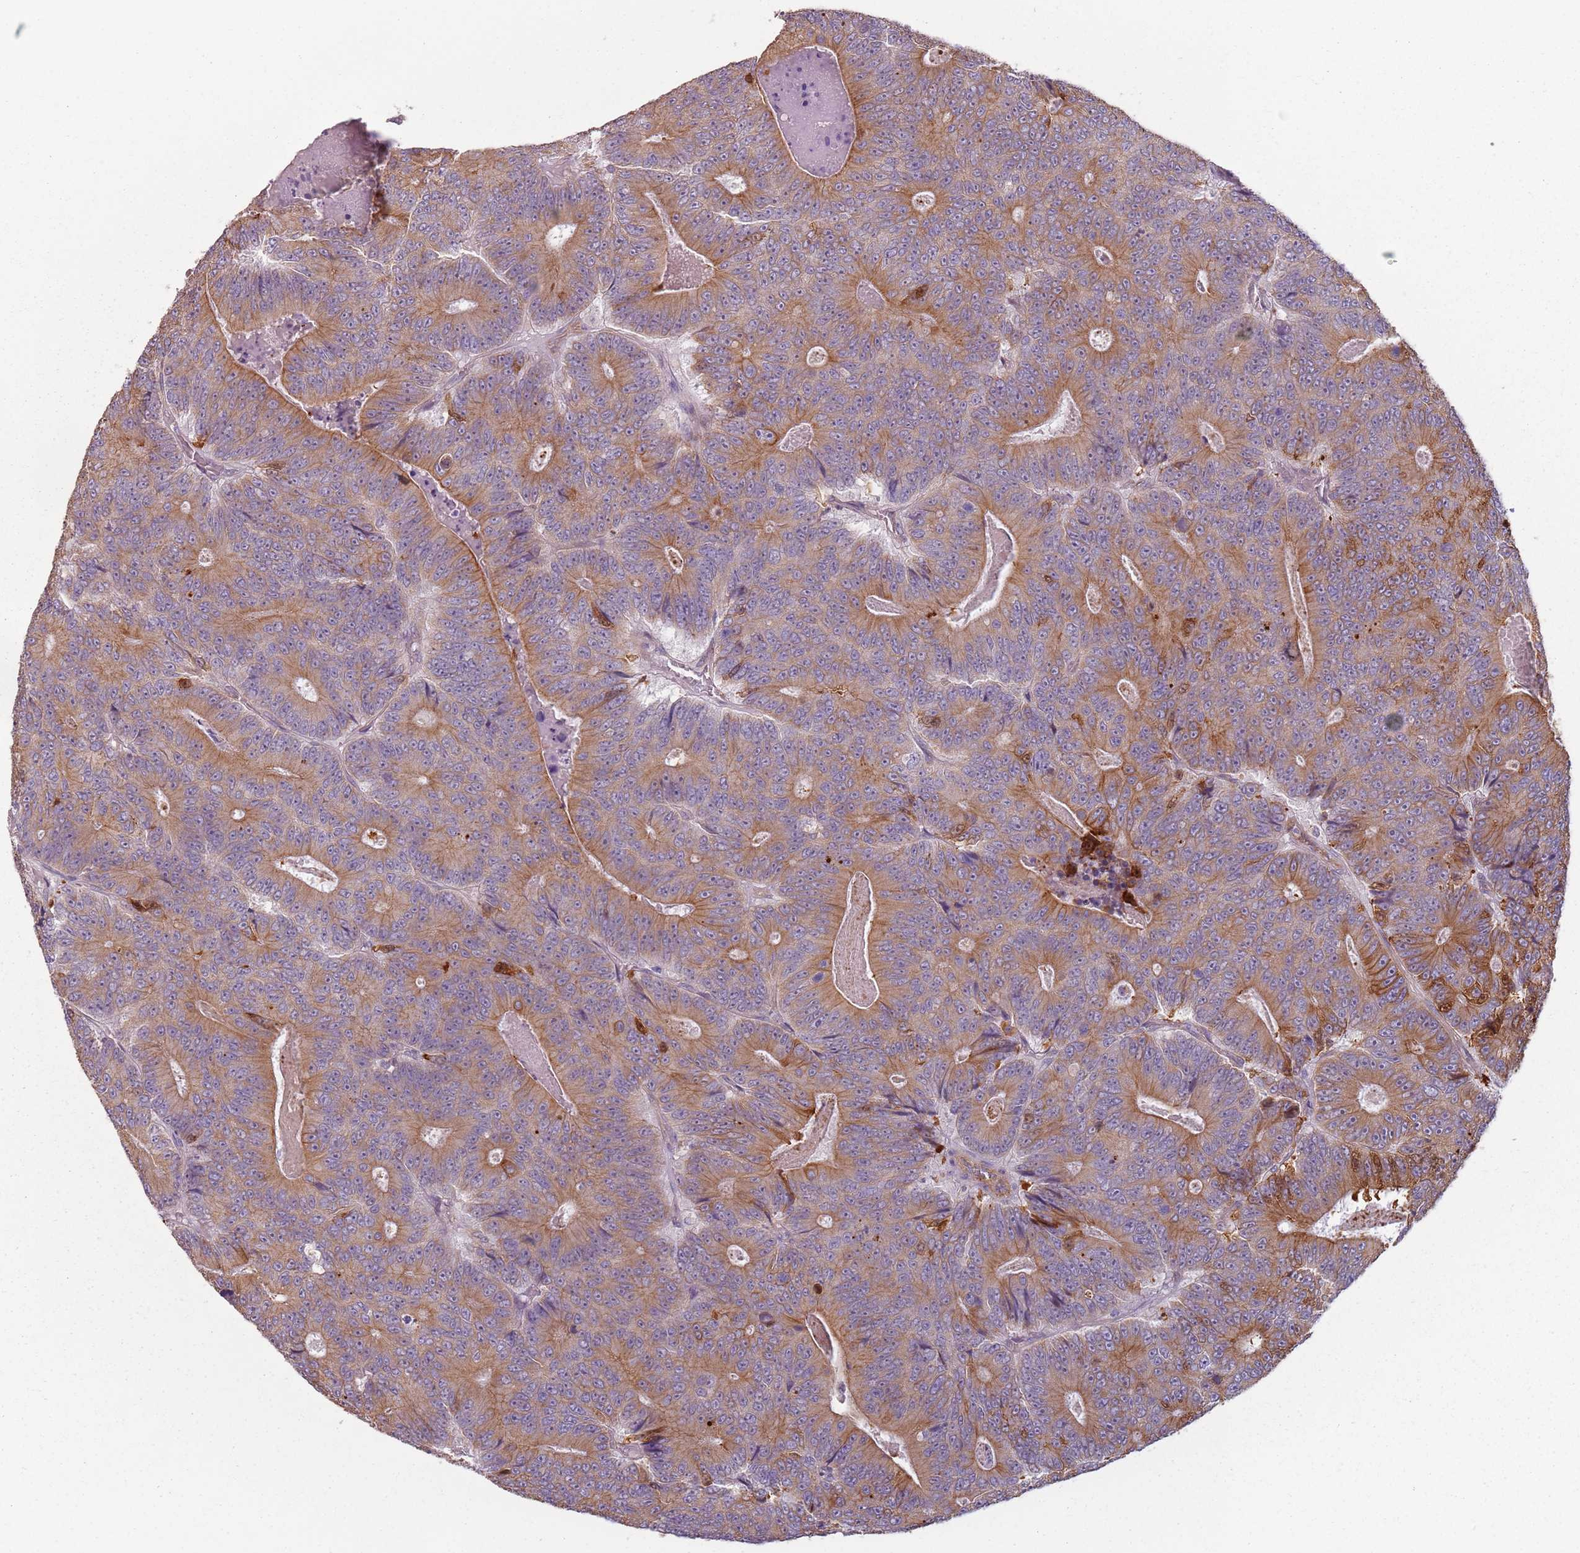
{"staining": {"intensity": "moderate", "quantity": ">75%", "location": "cytoplasmic/membranous"}, "tissue": "colorectal cancer", "cell_type": "Tumor cells", "image_type": "cancer", "snomed": [{"axis": "morphology", "description": "Adenocarcinoma, NOS"}, {"axis": "topography", "description": "Colon"}], "caption": "Colorectal adenocarcinoma stained with a protein marker shows moderate staining in tumor cells.", "gene": "TLCD2", "patient": {"sex": "male", "age": 83}}